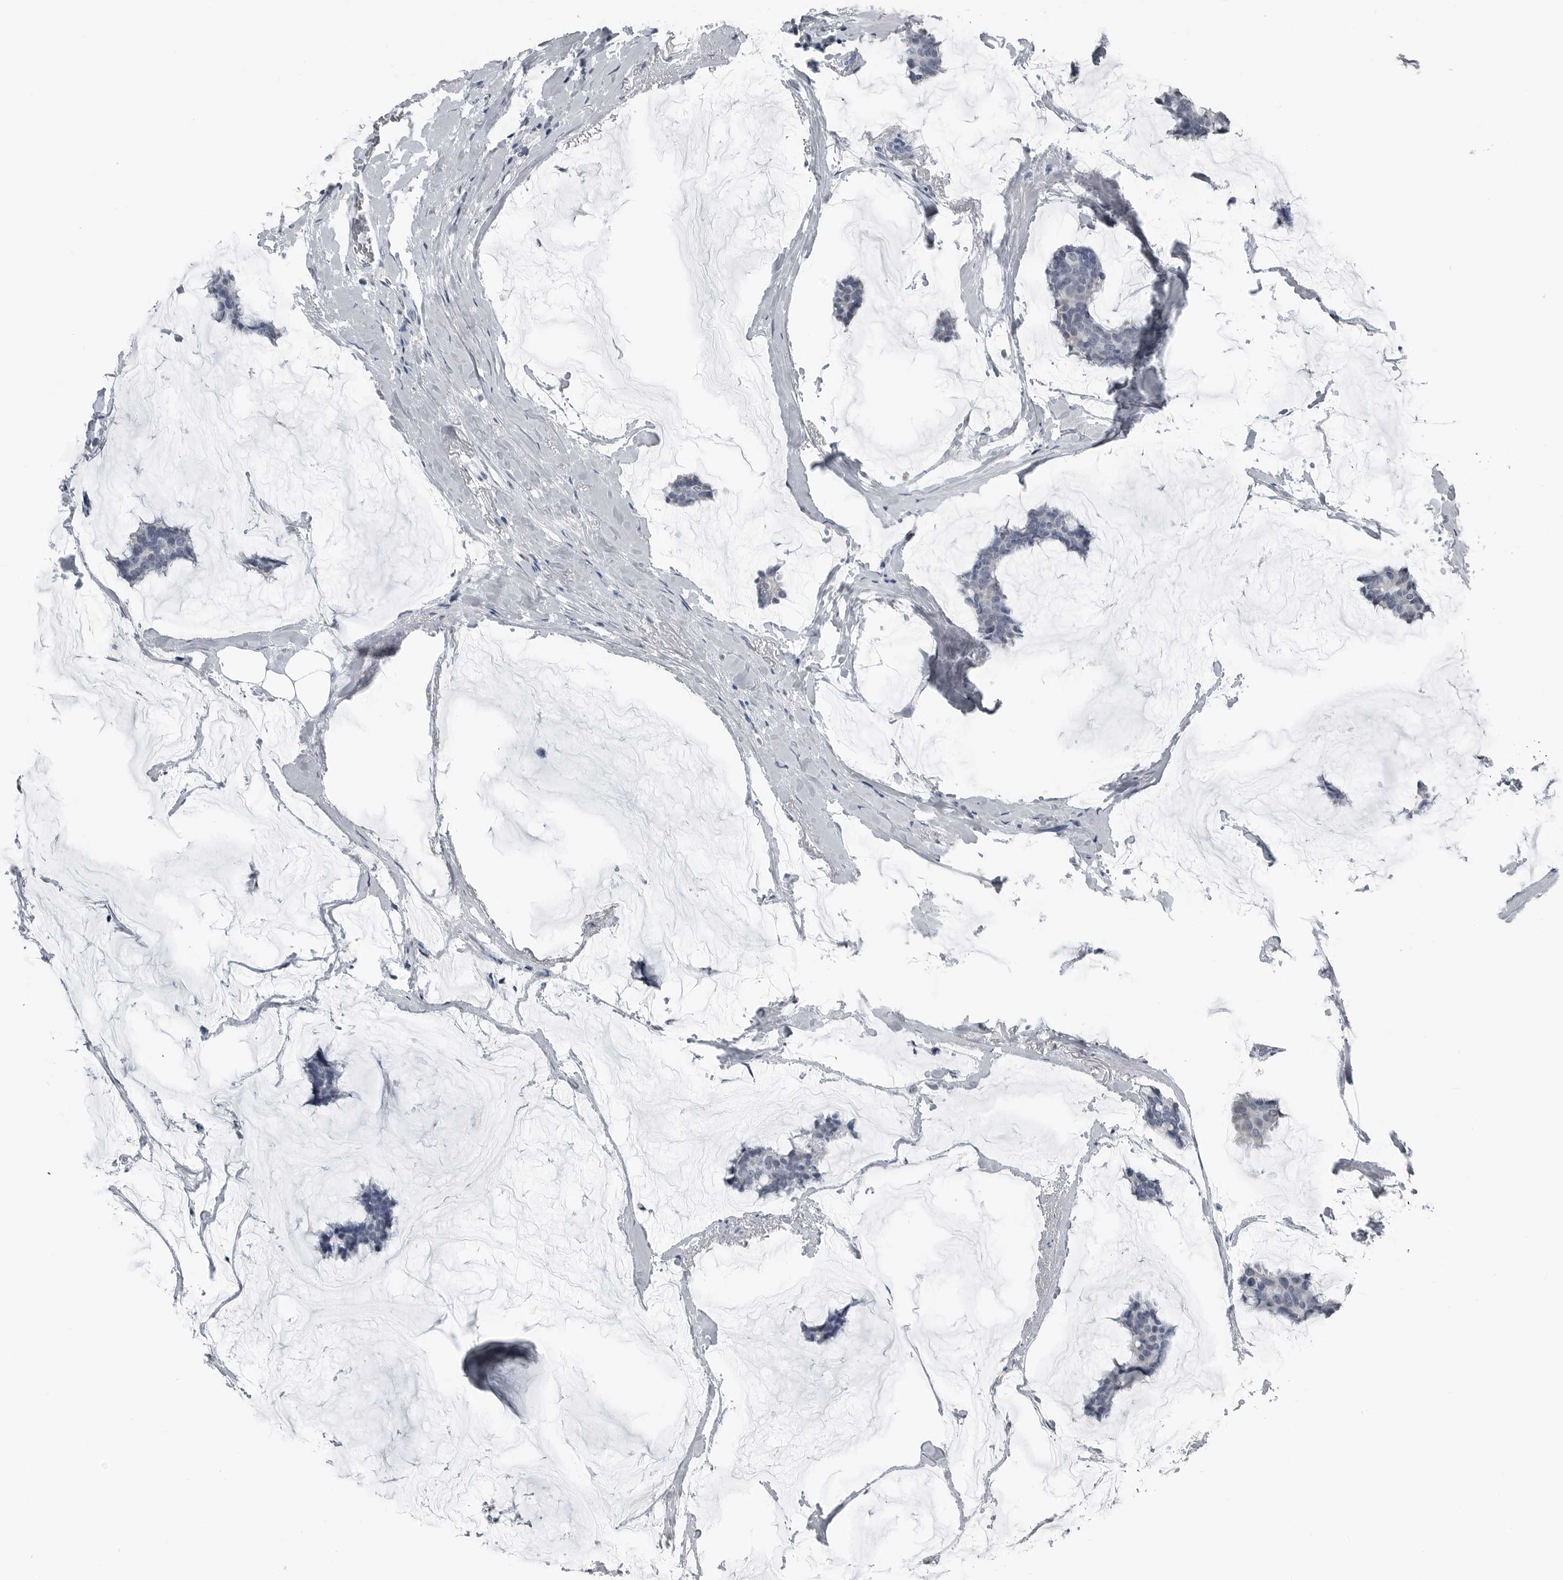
{"staining": {"intensity": "negative", "quantity": "none", "location": "none"}, "tissue": "breast cancer", "cell_type": "Tumor cells", "image_type": "cancer", "snomed": [{"axis": "morphology", "description": "Duct carcinoma"}, {"axis": "topography", "description": "Breast"}], "caption": "The photomicrograph demonstrates no staining of tumor cells in invasive ductal carcinoma (breast). (DAB immunohistochemistry (IHC) with hematoxylin counter stain).", "gene": "SPINK1", "patient": {"sex": "female", "age": 93}}